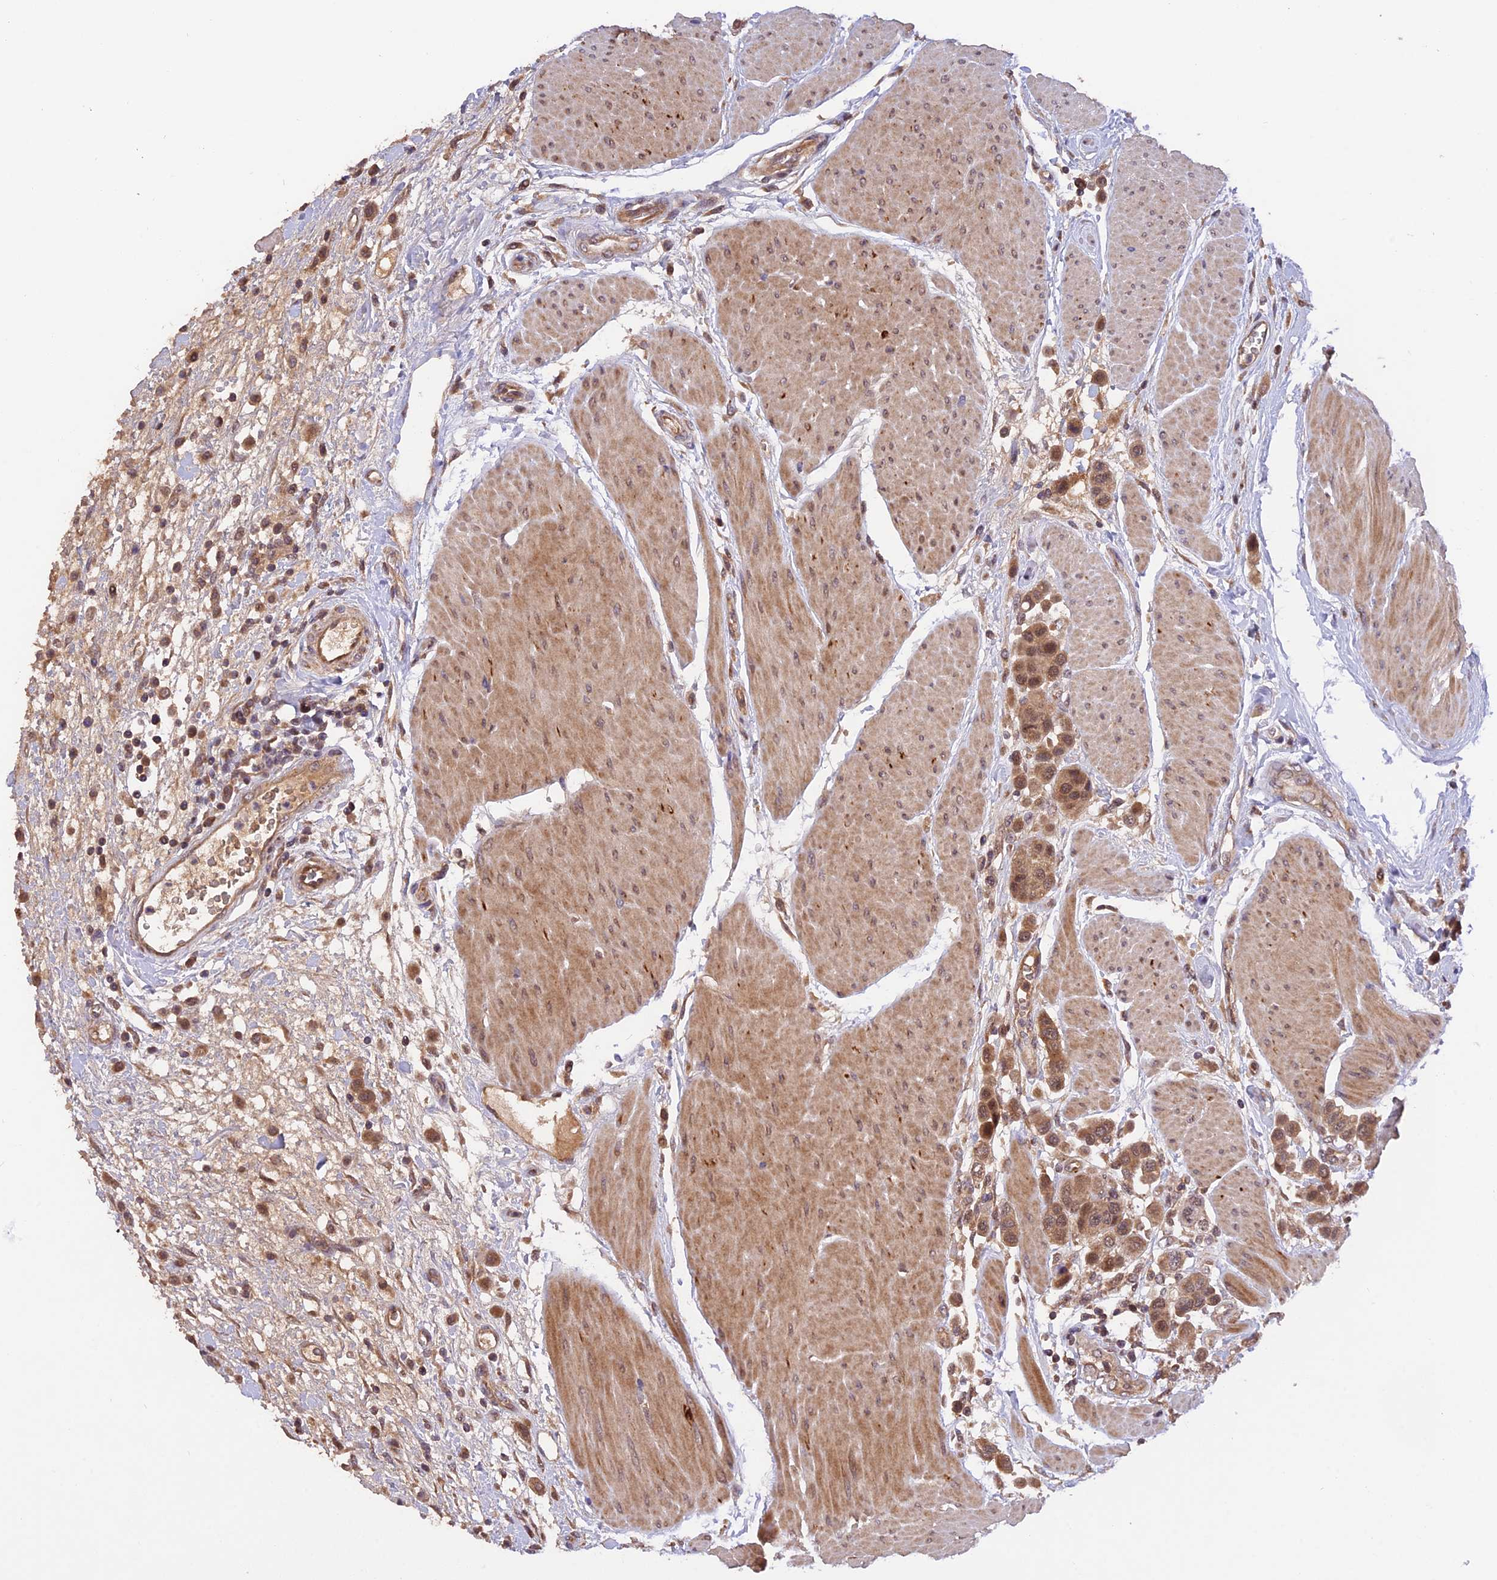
{"staining": {"intensity": "moderate", "quantity": ">75%", "location": "cytoplasmic/membranous,nuclear"}, "tissue": "urothelial cancer", "cell_type": "Tumor cells", "image_type": "cancer", "snomed": [{"axis": "morphology", "description": "Urothelial carcinoma, High grade"}, {"axis": "topography", "description": "Urinary bladder"}], "caption": "About >75% of tumor cells in human urothelial cancer display moderate cytoplasmic/membranous and nuclear protein positivity as visualized by brown immunohistochemical staining.", "gene": "MNS1", "patient": {"sex": "male", "age": 50}}